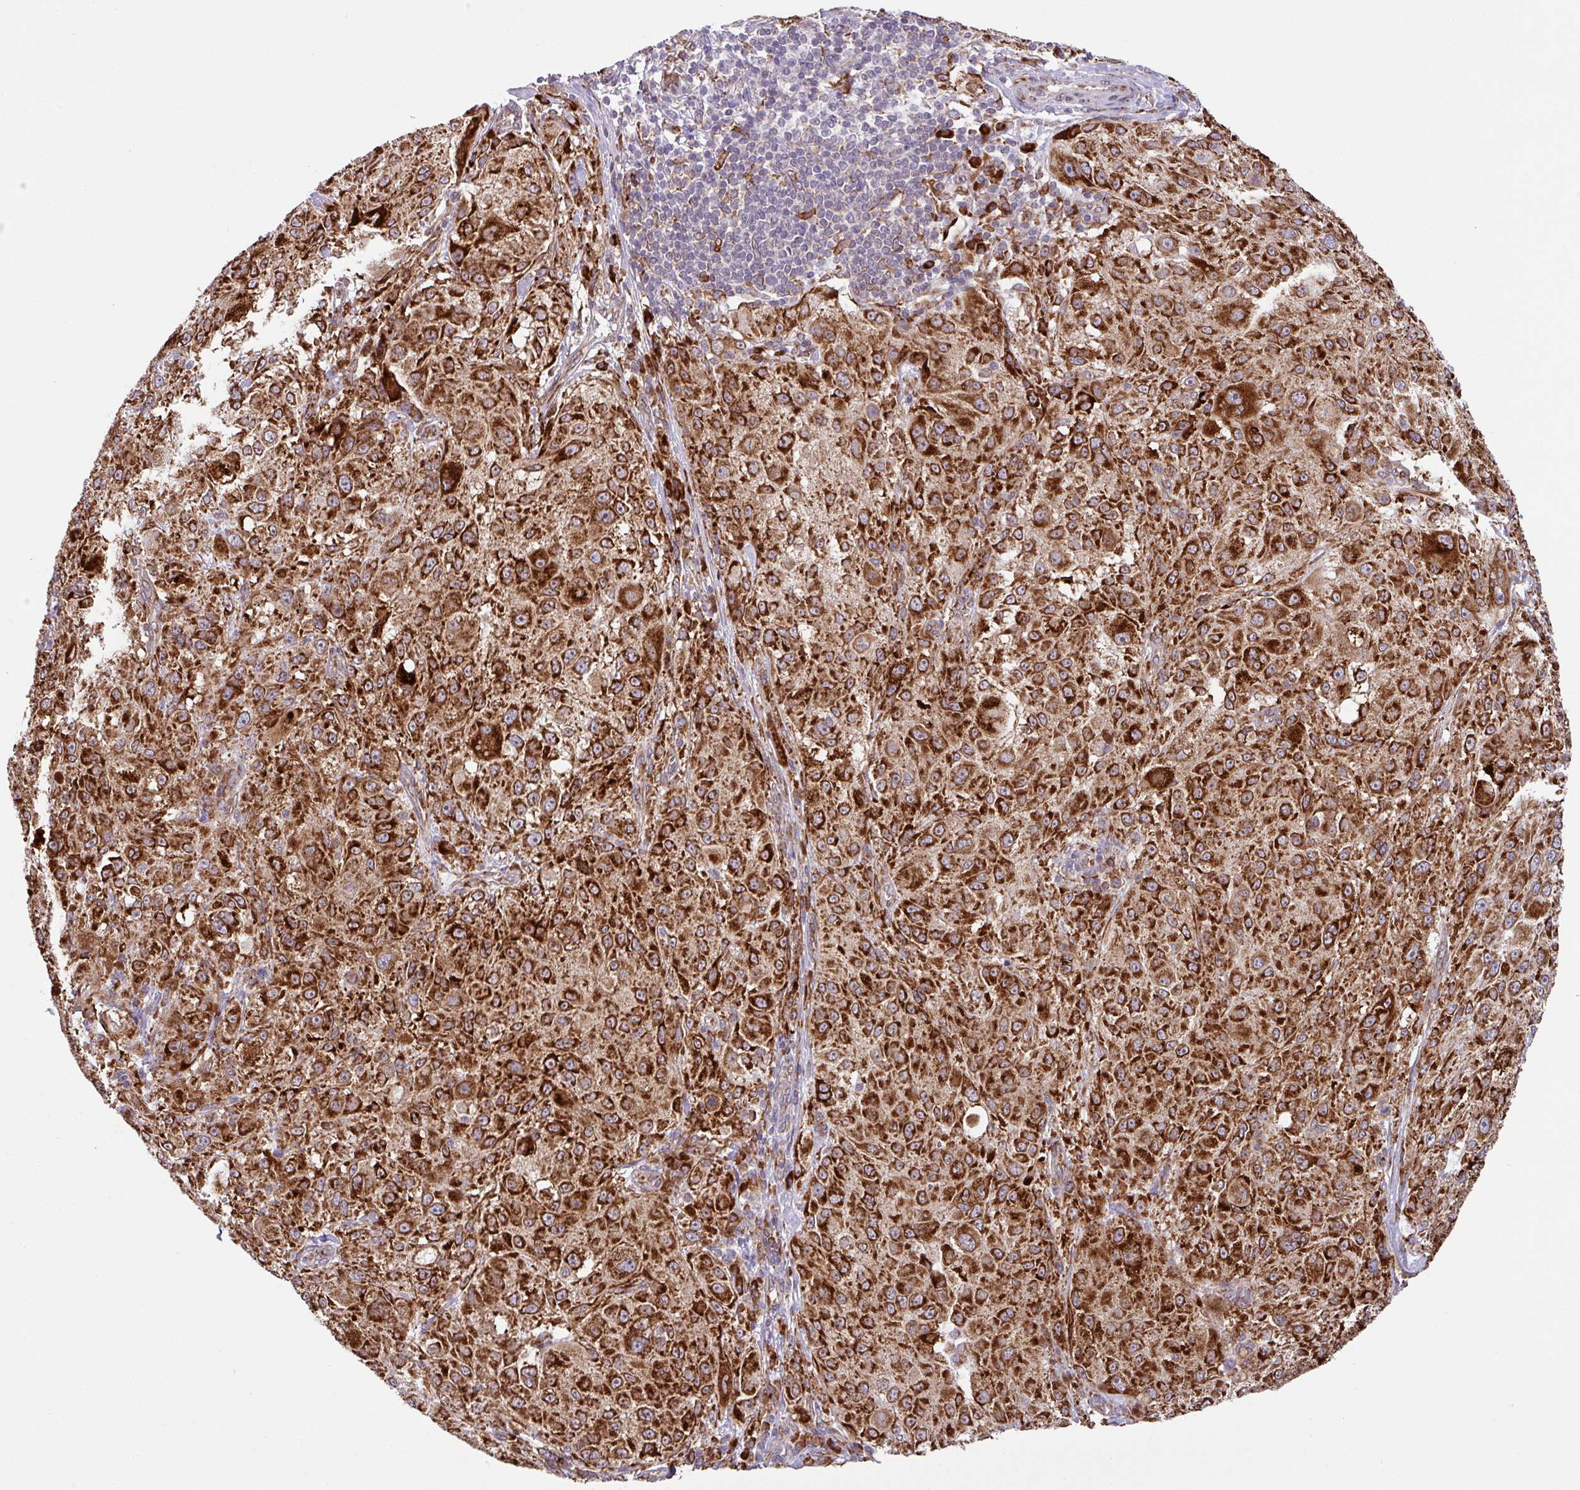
{"staining": {"intensity": "strong", "quantity": ">75%", "location": "cytoplasmic/membranous"}, "tissue": "melanoma", "cell_type": "Tumor cells", "image_type": "cancer", "snomed": [{"axis": "morphology", "description": "Necrosis, NOS"}, {"axis": "morphology", "description": "Malignant melanoma, NOS"}, {"axis": "topography", "description": "Skin"}], "caption": "Immunohistochemical staining of malignant melanoma reveals strong cytoplasmic/membranous protein staining in approximately >75% of tumor cells. The staining was performed using DAB (3,3'-diaminobenzidine) to visualize the protein expression in brown, while the nuclei were stained in blue with hematoxylin (Magnification: 20x).", "gene": "SLC39A7", "patient": {"sex": "female", "age": 87}}